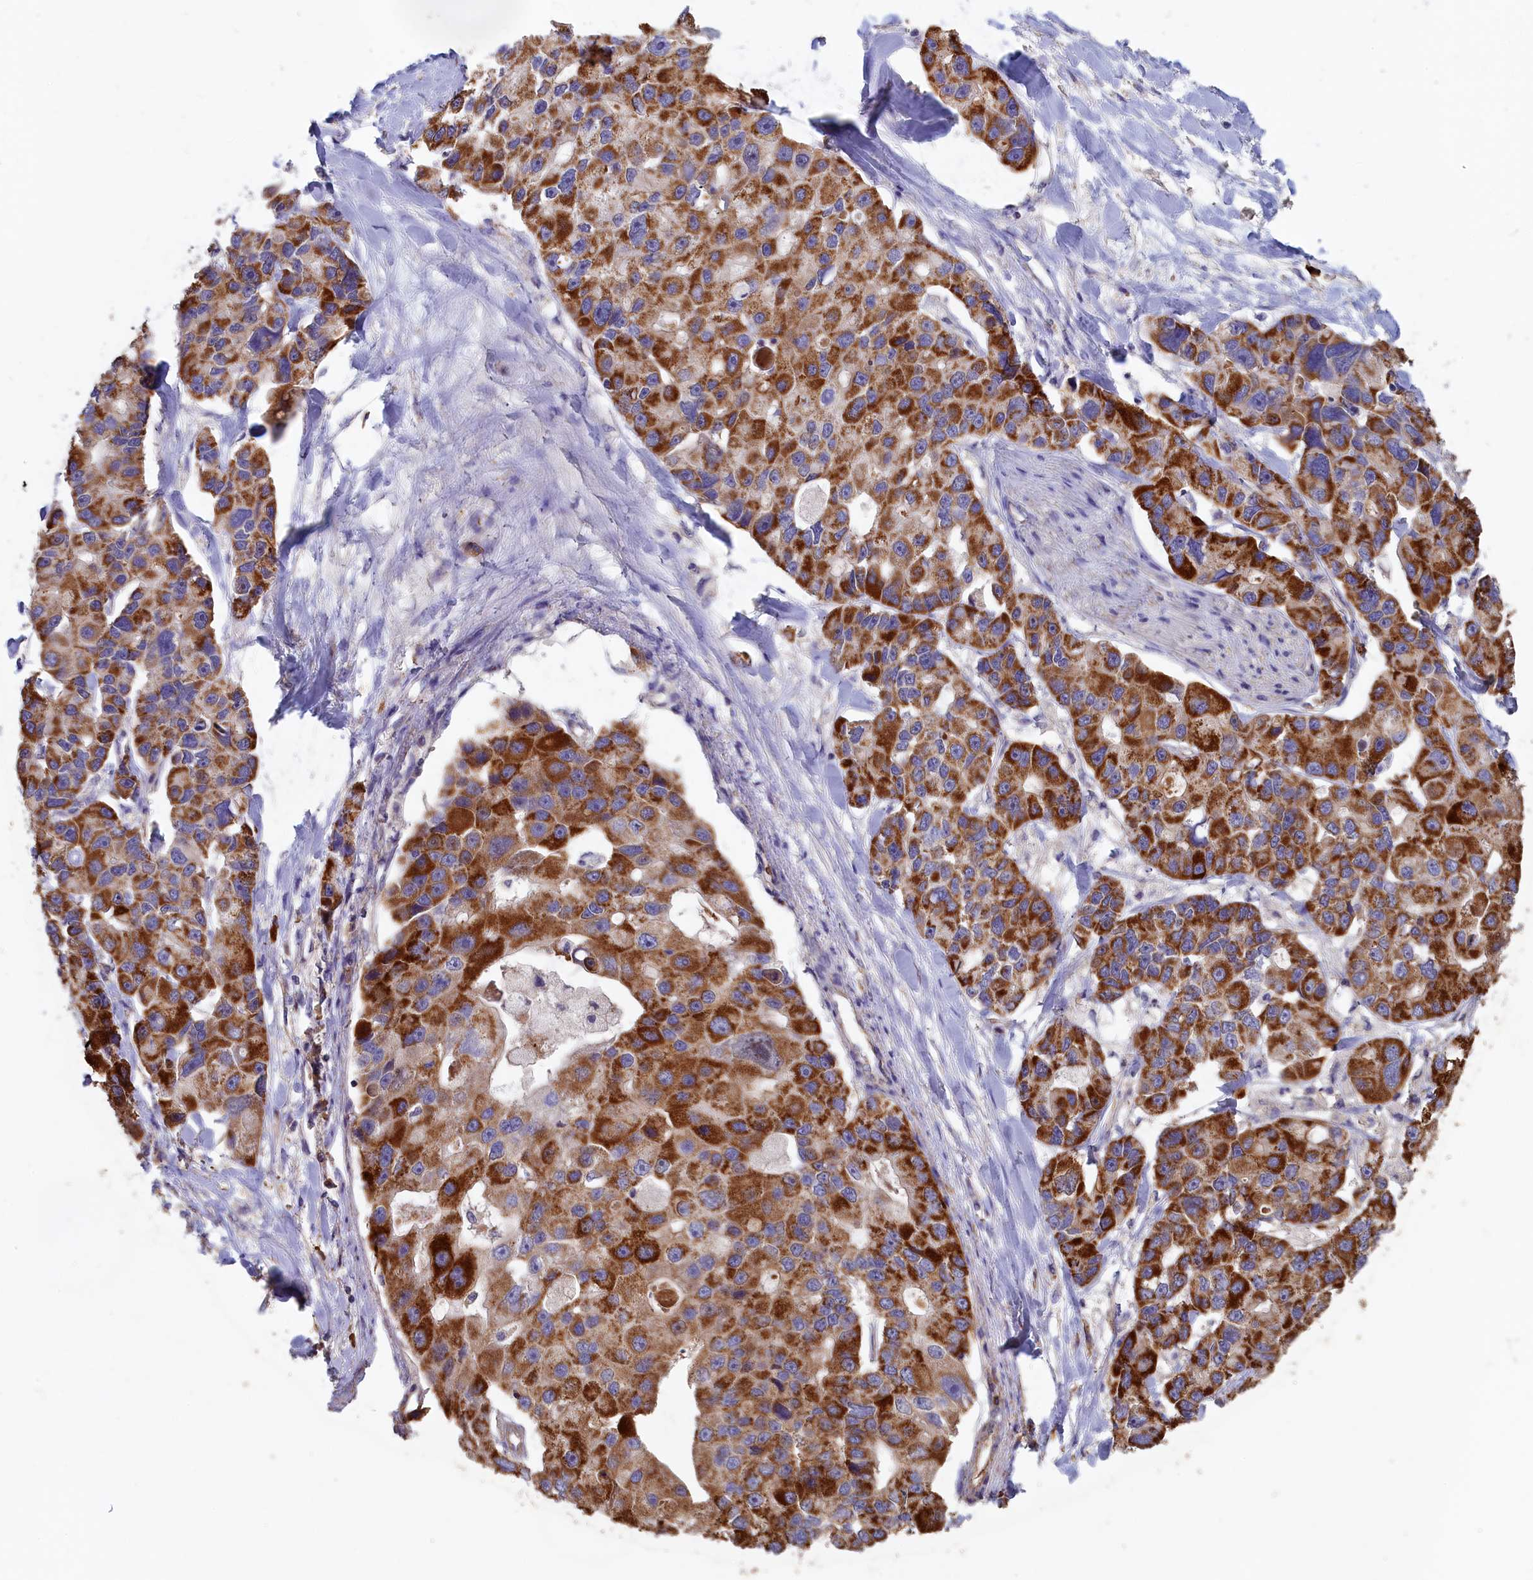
{"staining": {"intensity": "strong", "quantity": "25%-75%", "location": "cytoplasmic/membranous"}, "tissue": "lung cancer", "cell_type": "Tumor cells", "image_type": "cancer", "snomed": [{"axis": "morphology", "description": "Adenocarcinoma, NOS"}, {"axis": "topography", "description": "Lung"}], "caption": "DAB immunohistochemical staining of lung adenocarcinoma exhibits strong cytoplasmic/membranous protein positivity in about 25%-75% of tumor cells.", "gene": "ANKRD2", "patient": {"sex": "female", "age": 54}}